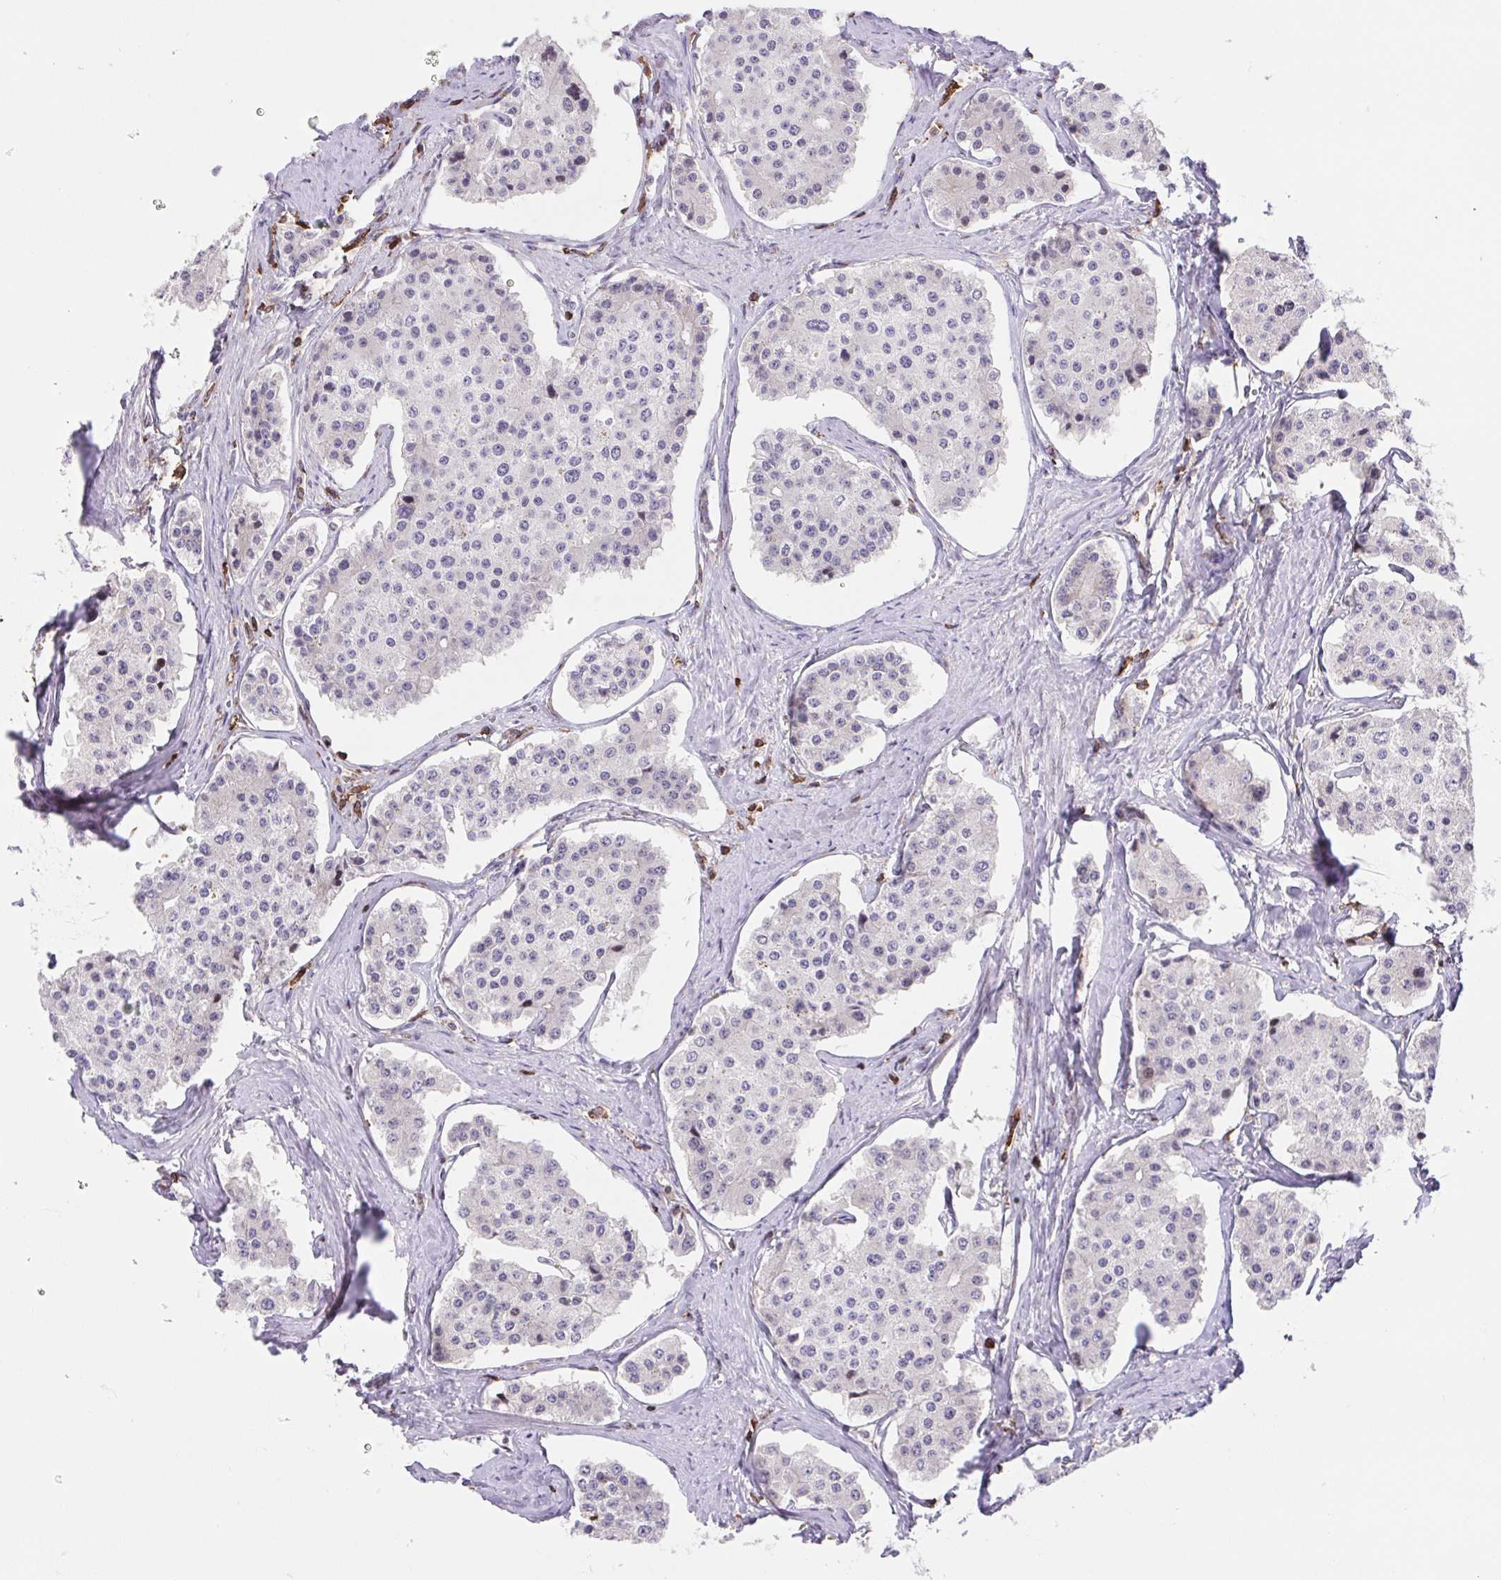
{"staining": {"intensity": "negative", "quantity": "none", "location": "none"}, "tissue": "carcinoid", "cell_type": "Tumor cells", "image_type": "cancer", "snomed": [{"axis": "morphology", "description": "Carcinoid, malignant, NOS"}, {"axis": "topography", "description": "Small intestine"}], "caption": "This is a histopathology image of IHC staining of carcinoid, which shows no expression in tumor cells.", "gene": "TPRG1", "patient": {"sex": "female", "age": 65}}